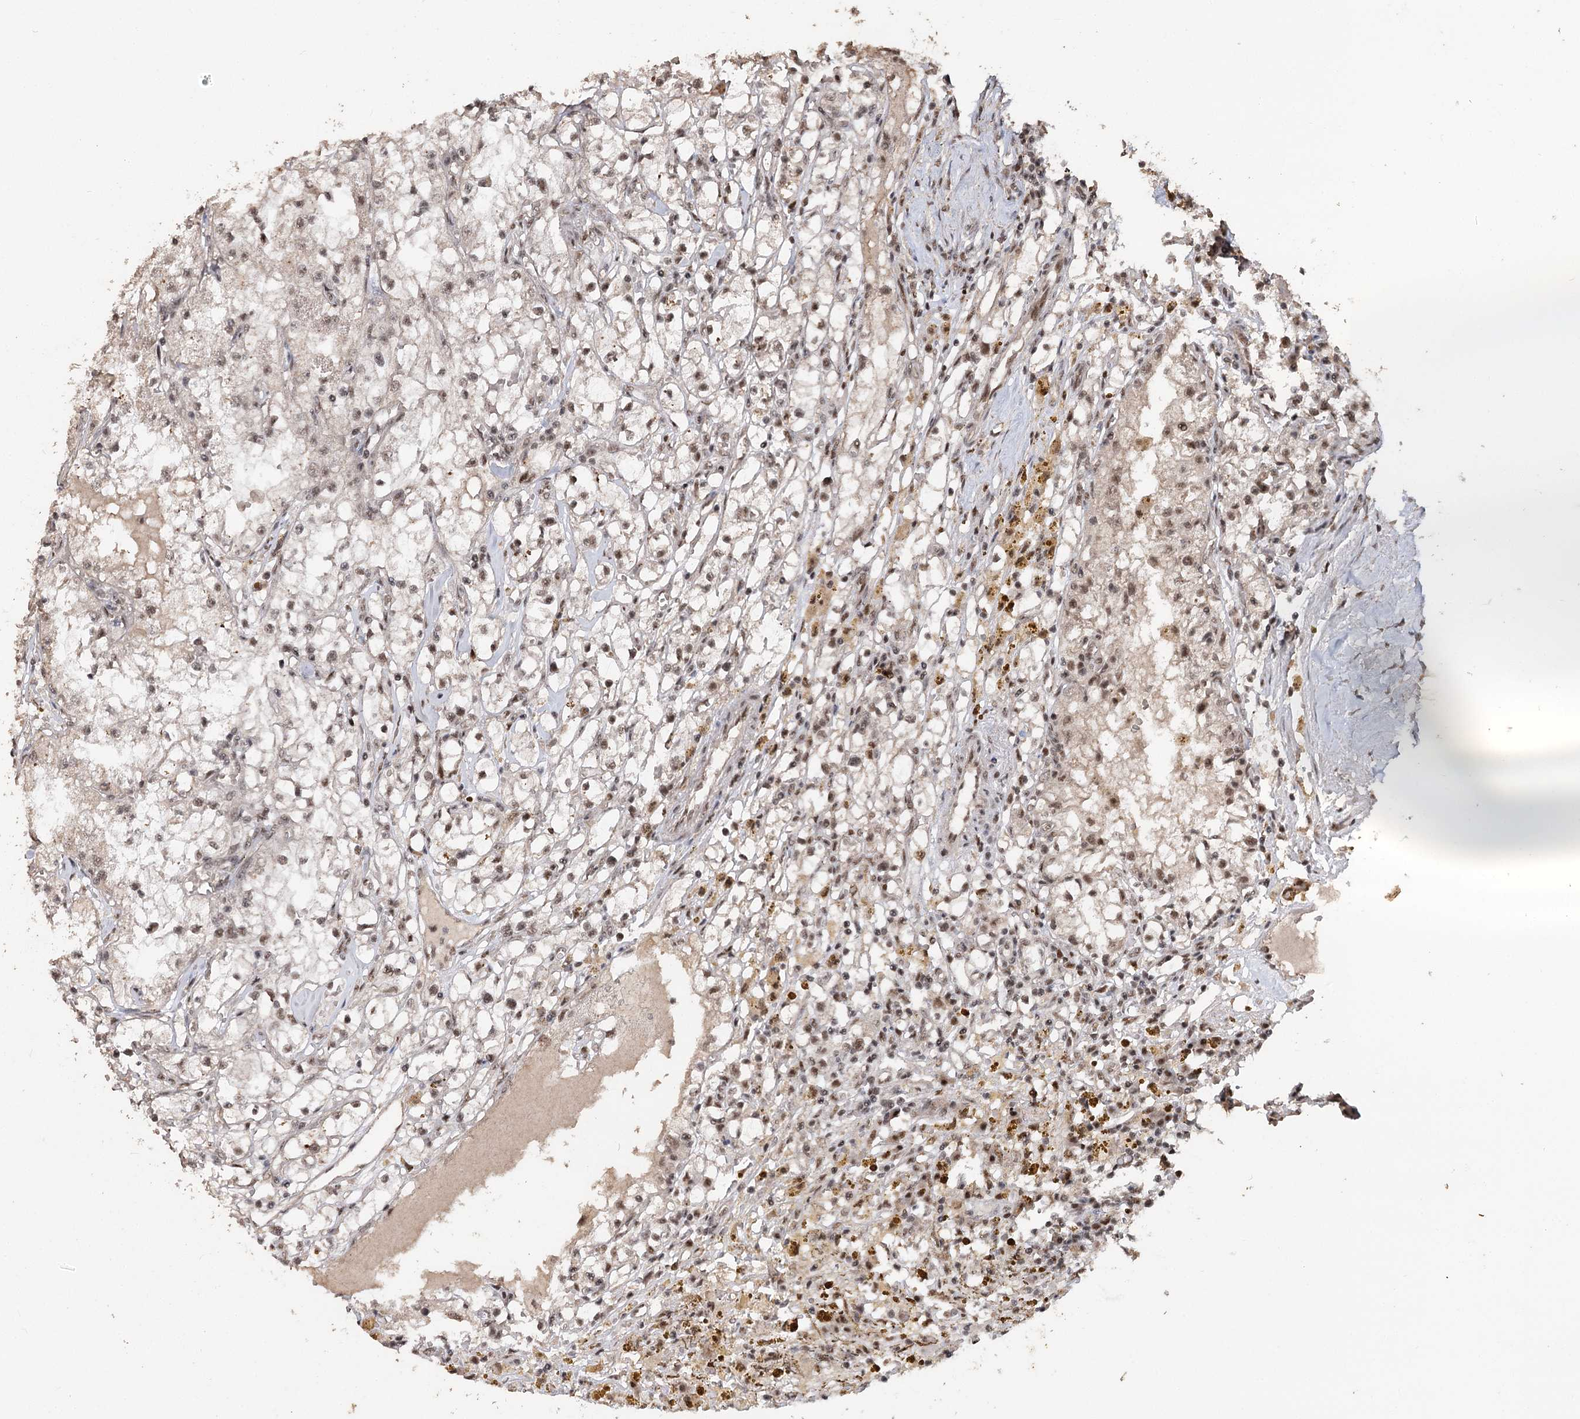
{"staining": {"intensity": "moderate", "quantity": ">75%", "location": "nuclear"}, "tissue": "renal cancer", "cell_type": "Tumor cells", "image_type": "cancer", "snomed": [{"axis": "morphology", "description": "Adenocarcinoma, NOS"}, {"axis": "topography", "description": "Kidney"}], "caption": "A medium amount of moderate nuclear staining is present in approximately >75% of tumor cells in renal cancer (adenocarcinoma) tissue. (IHC, brightfield microscopy, high magnification).", "gene": "U2SURP", "patient": {"sex": "male", "age": 56}}